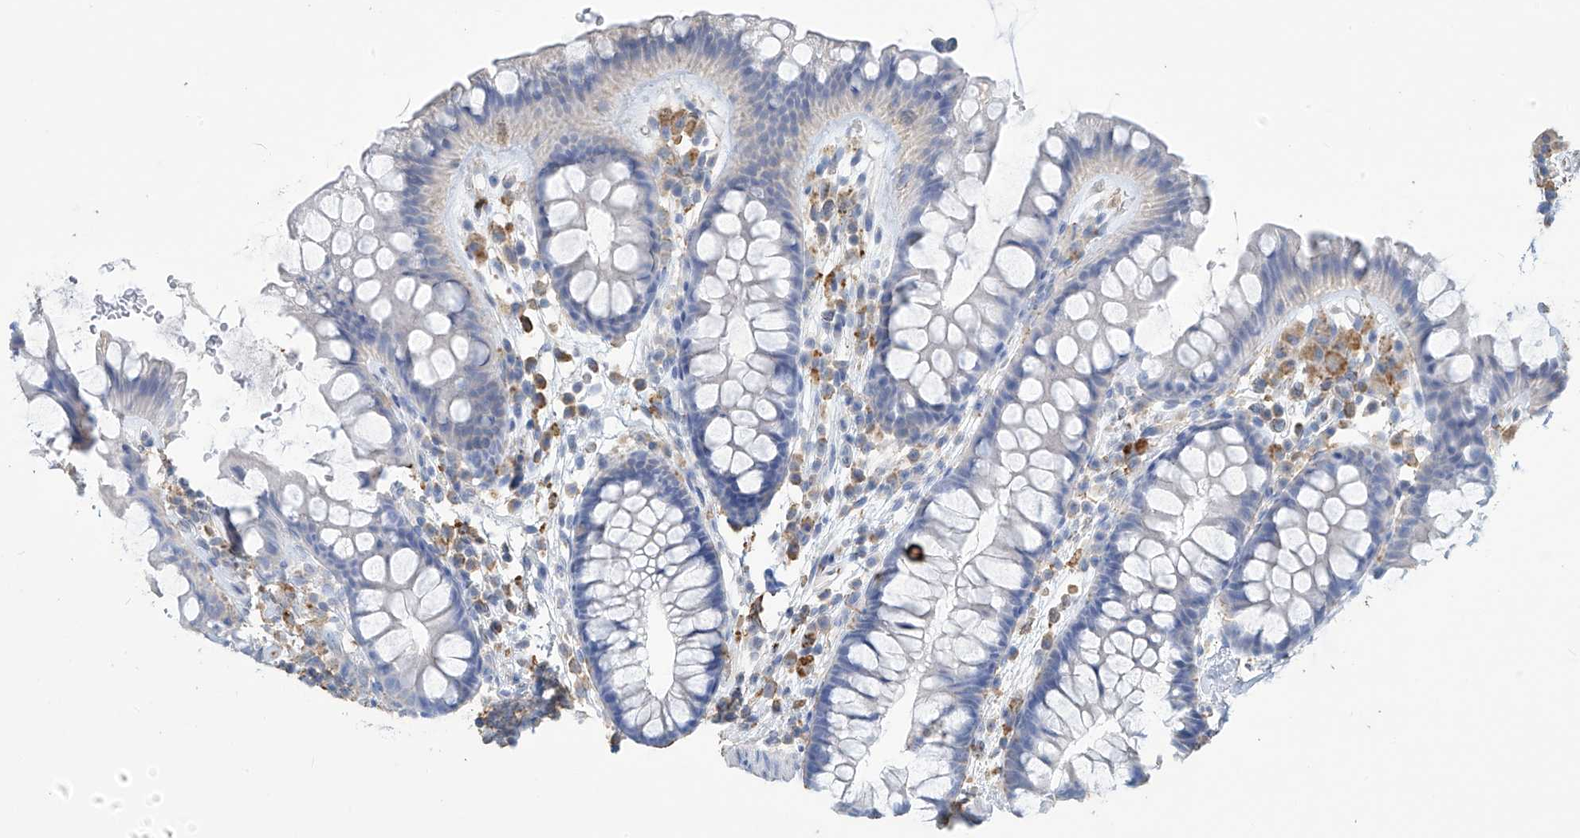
{"staining": {"intensity": "negative", "quantity": "none", "location": "none"}, "tissue": "colon", "cell_type": "Endothelial cells", "image_type": "normal", "snomed": [{"axis": "morphology", "description": "Normal tissue, NOS"}, {"axis": "topography", "description": "Colon"}], "caption": "This image is of benign colon stained with immunohistochemistry to label a protein in brown with the nuclei are counter-stained blue. There is no positivity in endothelial cells.", "gene": "OGT", "patient": {"sex": "female", "age": 62}}